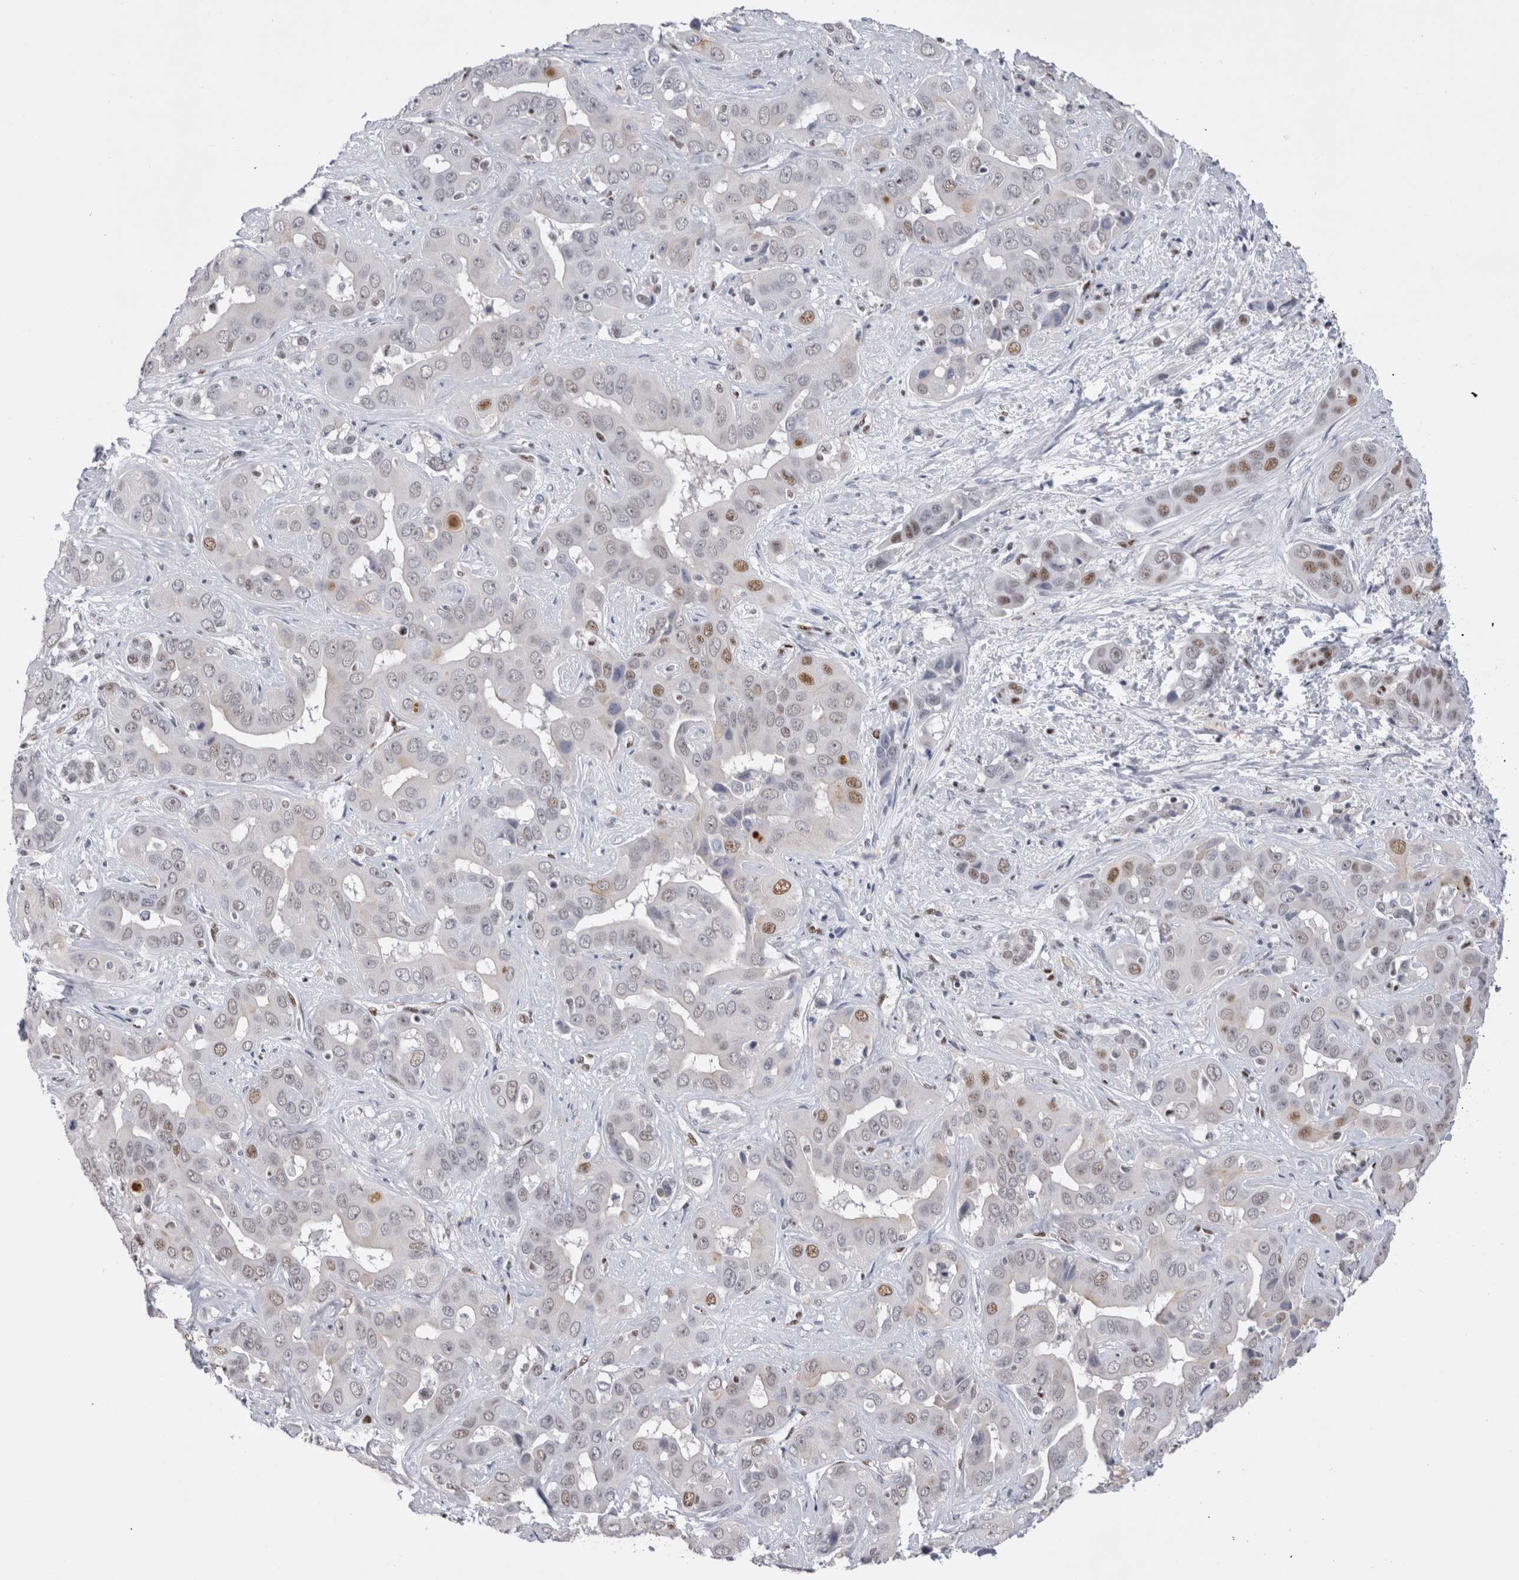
{"staining": {"intensity": "moderate", "quantity": "<25%", "location": "nuclear"}, "tissue": "liver cancer", "cell_type": "Tumor cells", "image_type": "cancer", "snomed": [{"axis": "morphology", "description": "Cholangiocarcinoma"}, {"axis": "topography", "description": "Liver"}], "caption": "Liver cancer (cholangiocarcinoma) stained with immunohistochemistry (IHC) demonstrates moderate nuclear positivity in approximately <25% of tumor cells. (DAB (3,3'-diaminobenzidine) = brown stain, brightfield microscopy at high magnification).", "gene": "RBM6", "patient": {"sex": "female", "age": 52}}